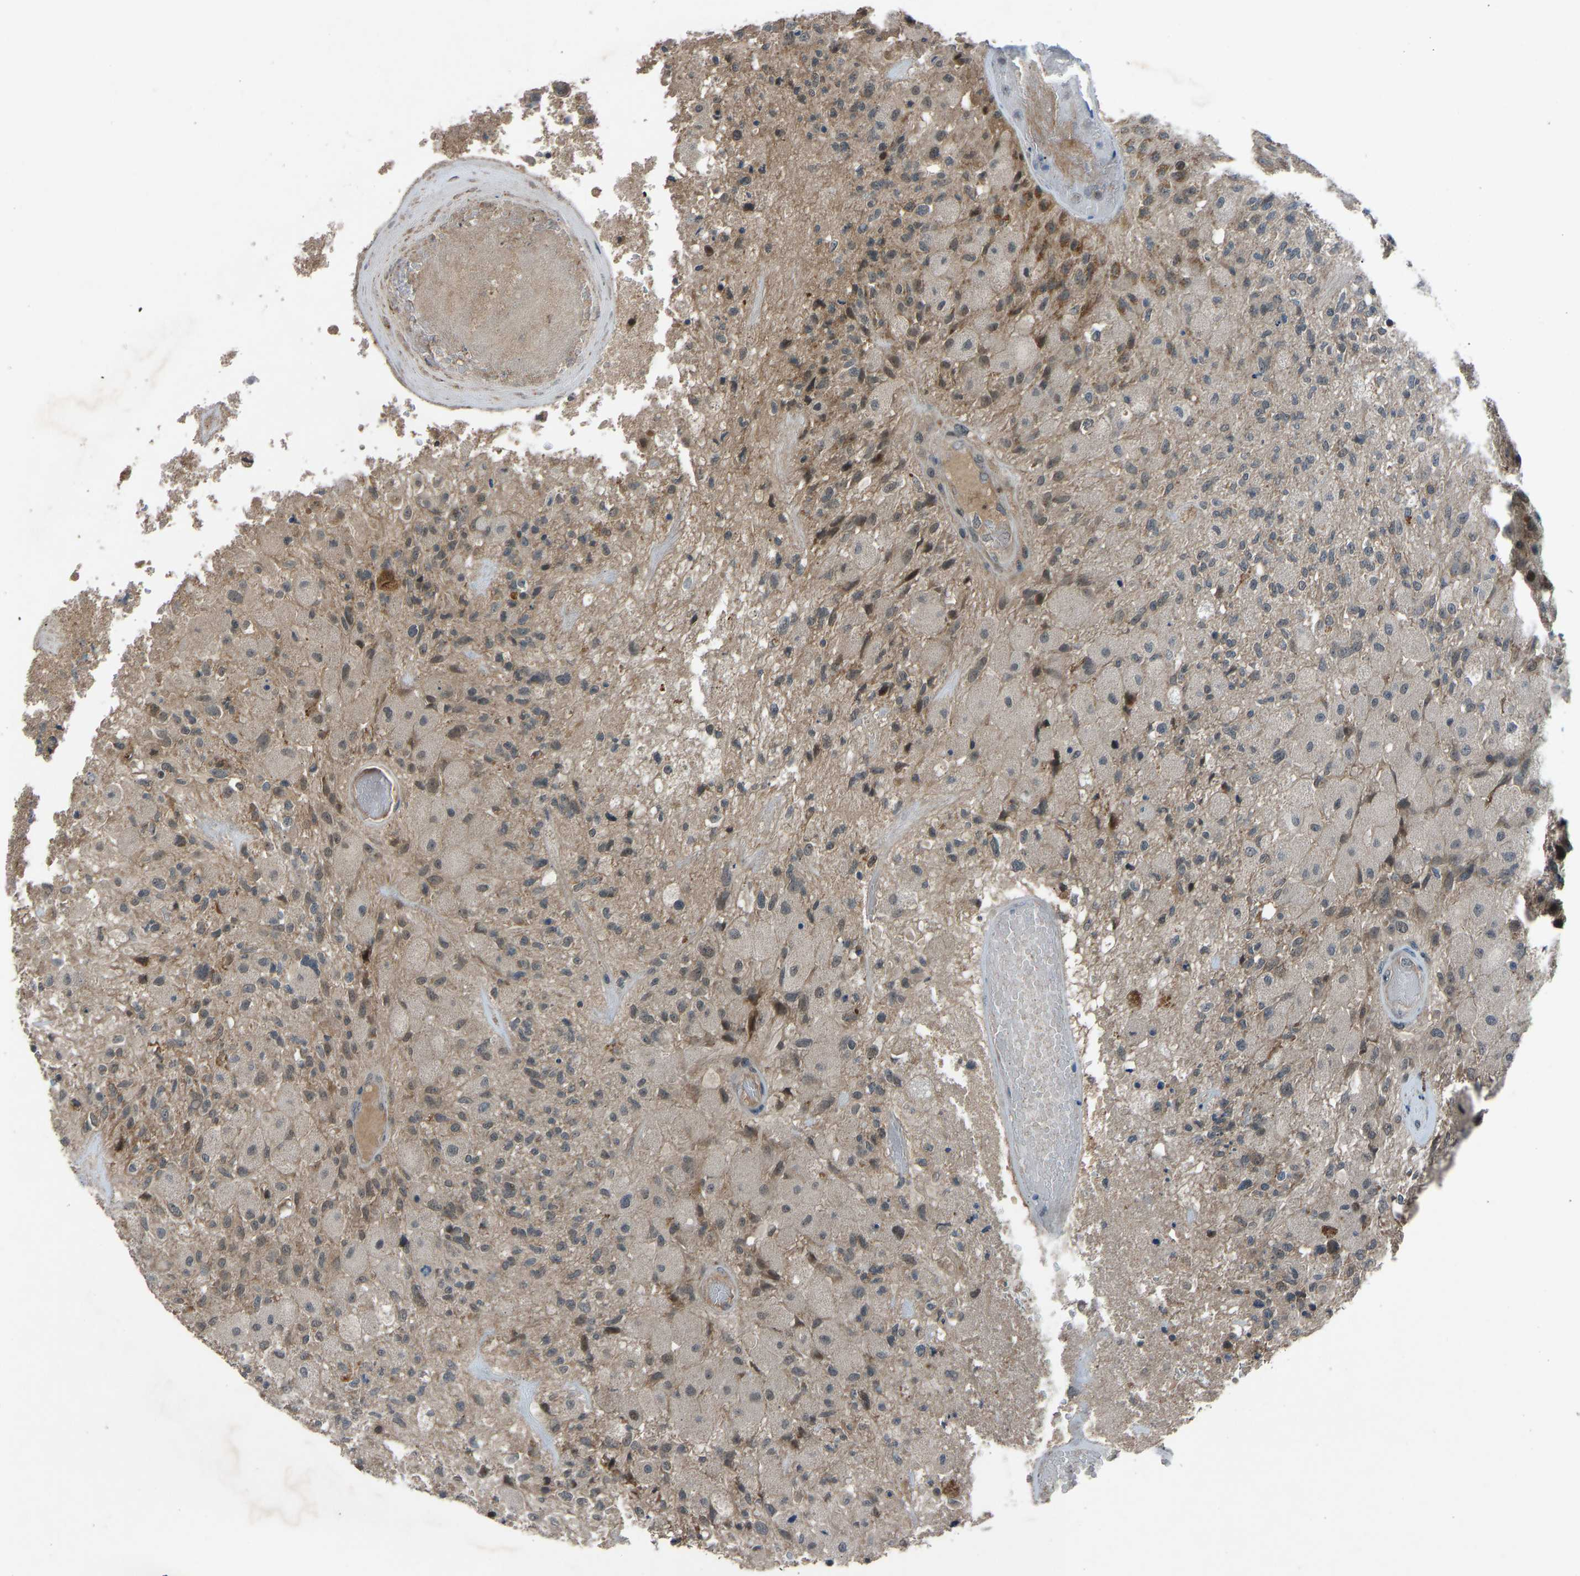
{"staining": {"intensity": "moderate", "quantity": "<25%", "location": "cytoplasmic/membranous"}, "tissue": "glioma", "cell_type": "Tumor cells", "image_type": "cancer", "snomed": [{"axis": "morphology", "description": "Normal tissue, NOS"}, {"axis": "morphology", "description": "Glioma, malignant, High grade"}, {"axis": "topography", "description": "Cerebral cortex"}], "caption": "Glioma tissue demonstrates moderate cytoplasmic/membranous positivity in about <25% of tumor cells, visualized by immunohistochemistry. (Stains: DAB in brown, nuclei in blue, Microscopy: brightfield microscopy at high magnification).", "gene": "SLC43A1", "patient": {"sex": "male", "age": 77}}